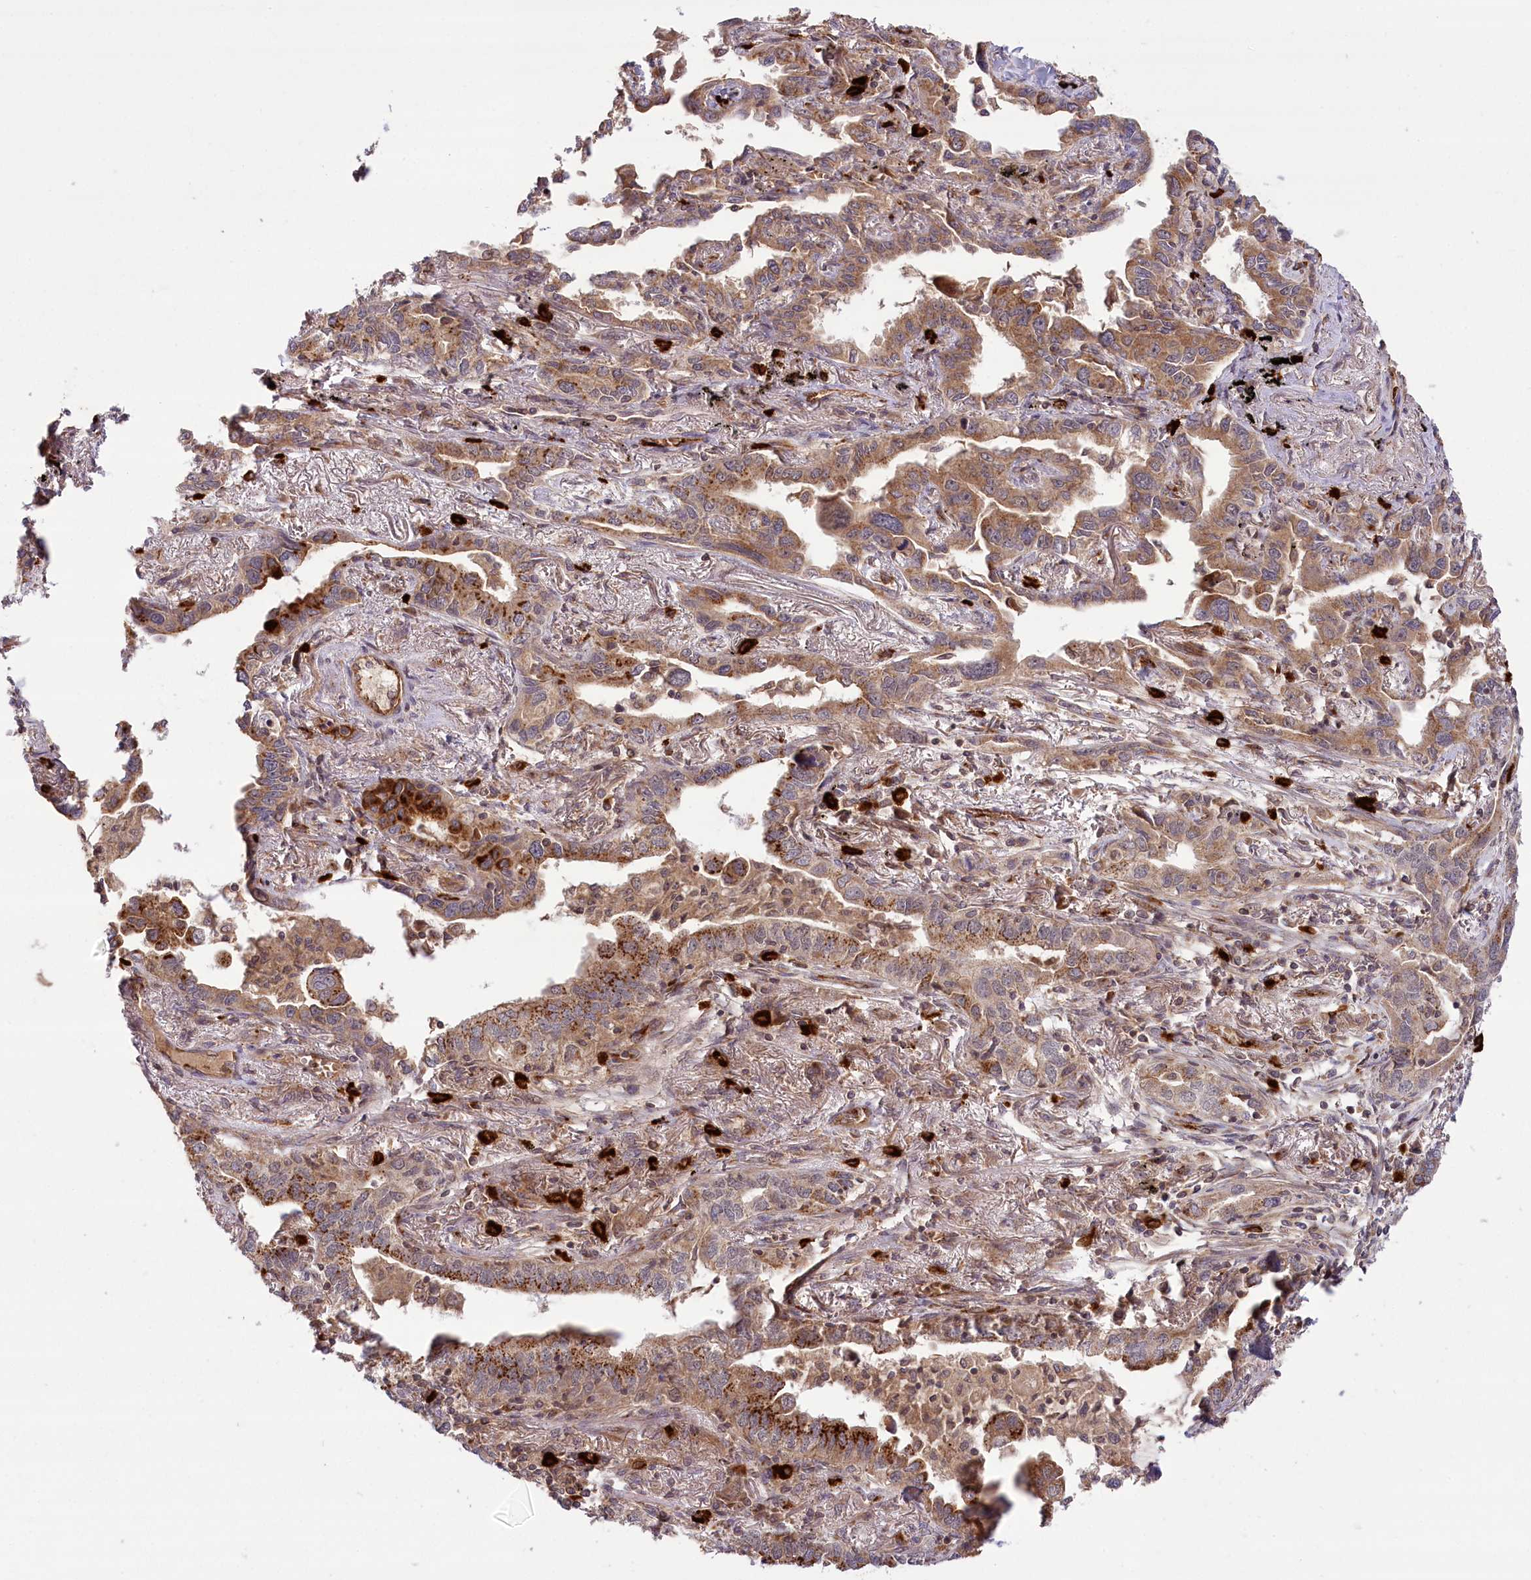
{"staining": {"intensity": "moderate", "quantity": ">75%", "location": "cytoplasmic/membranous"}, "tissue": "lung cancer", "cell_type": "Tumor cells", "image_type": "cancer", "snomed": [{"axis": "morphology", "description": "Adenocarcinoma, NOS"}, {"axis": "topography", "description": "Lung"}], "caption": "Immunohistochemical staining of lung cancer (adenocarcinoma) demonstrates moderate cytoplasmic/membranous protein staining in approximately >75% of tumor cells.", "gene": "CARD19", "patient": {"sex": "male", "age": 67}}